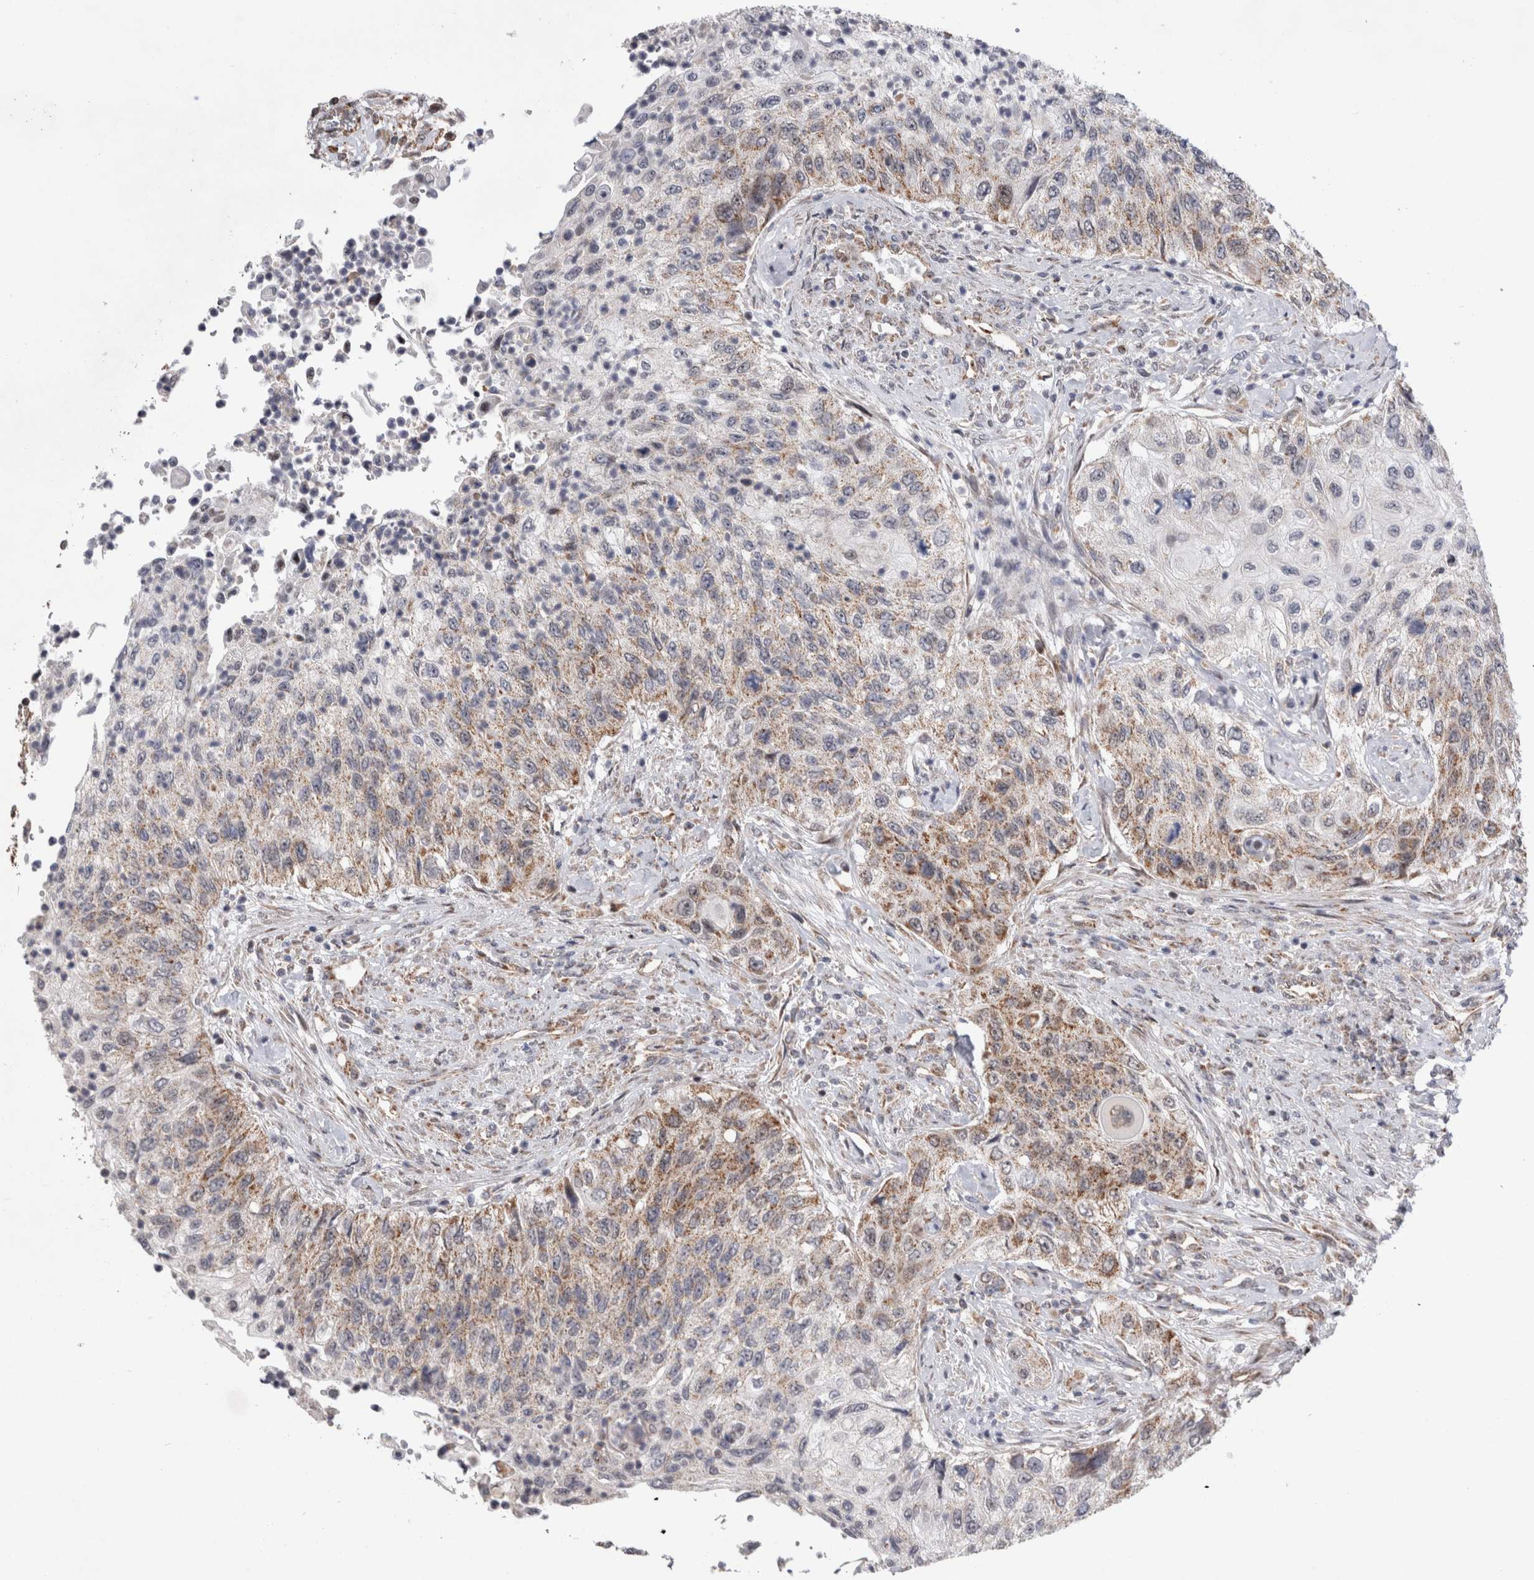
{"staining": {"intensity": "weak", "quantity": ">75%", "location": "cytoplasmic/membranous"}, "tissue": "urothelial cancer", "cell_type": "Tumor cells", "image_type": "cancer", "snomed": [{"axis": "morphology", "description": "Urothelial carcinoma, High grade"}, {"axis": "topography", "description": "Urinary bladder"}], "caption": "Urothelial carcinoma (high-grade) stained with immunohistochemistry (IHC) reveals weak cytoplasmic/membranous positivity in approximately >75% of tumor cells.", "gene": "MRPL37", "patient": {"sex": "female", "age": 60}}